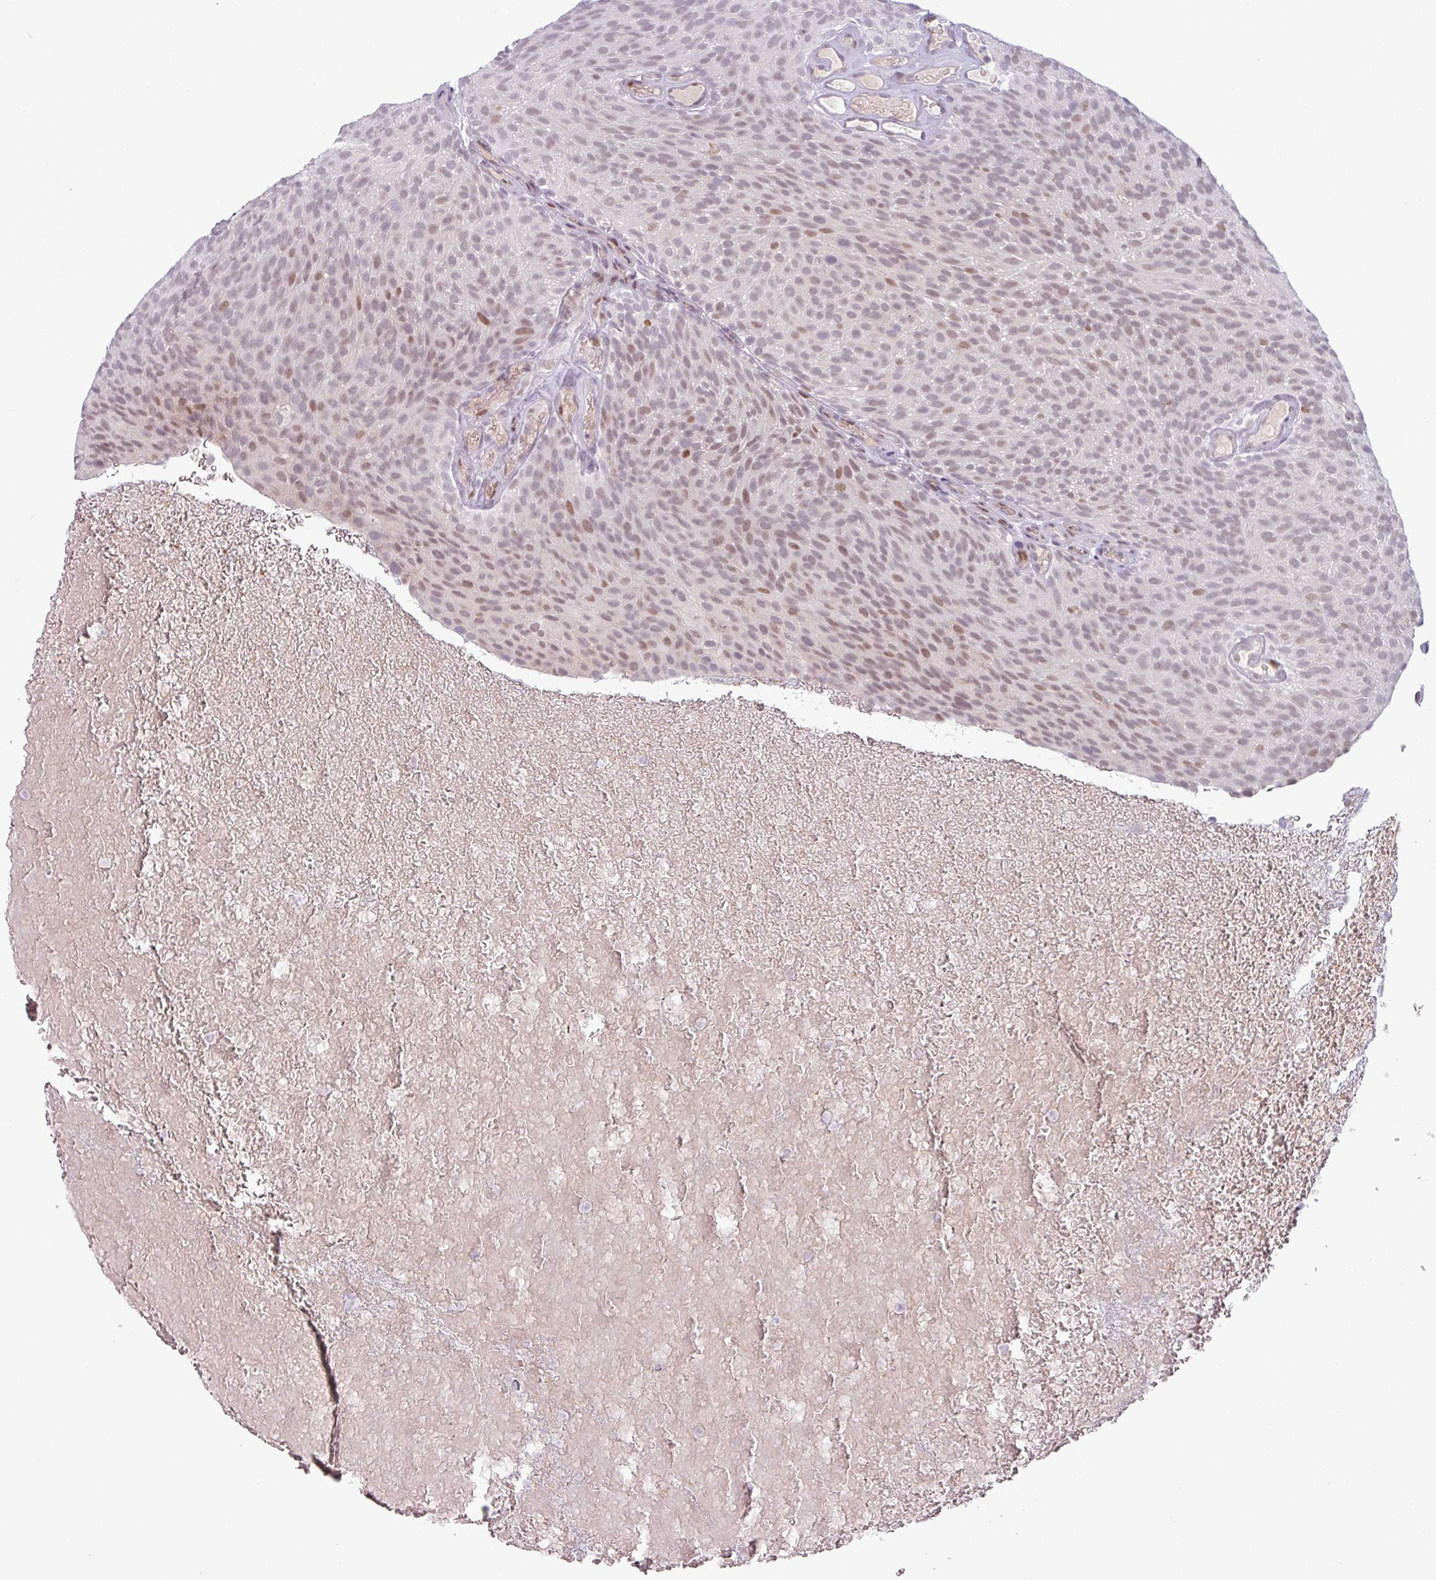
{"staining": {"intensity": "weak", "quantity": "<25%", "location": "nuclear"}, "tissue": "urothelial cancer", "cell_type": "Tumor cells", "image_type": "cancer", "snomed": [{"axis": "morphology", "description": "Urothelial carcinoma, Low grade"}, {"axis": "topography", "description": "Urinary bladder"}], "caption": "The photomicrograph reveals no significant staining in tumor cells of urothelial carcinoma (low-grade).", "gene": "SLC66A2", "patient": {"sex": "male", "age": 78}}